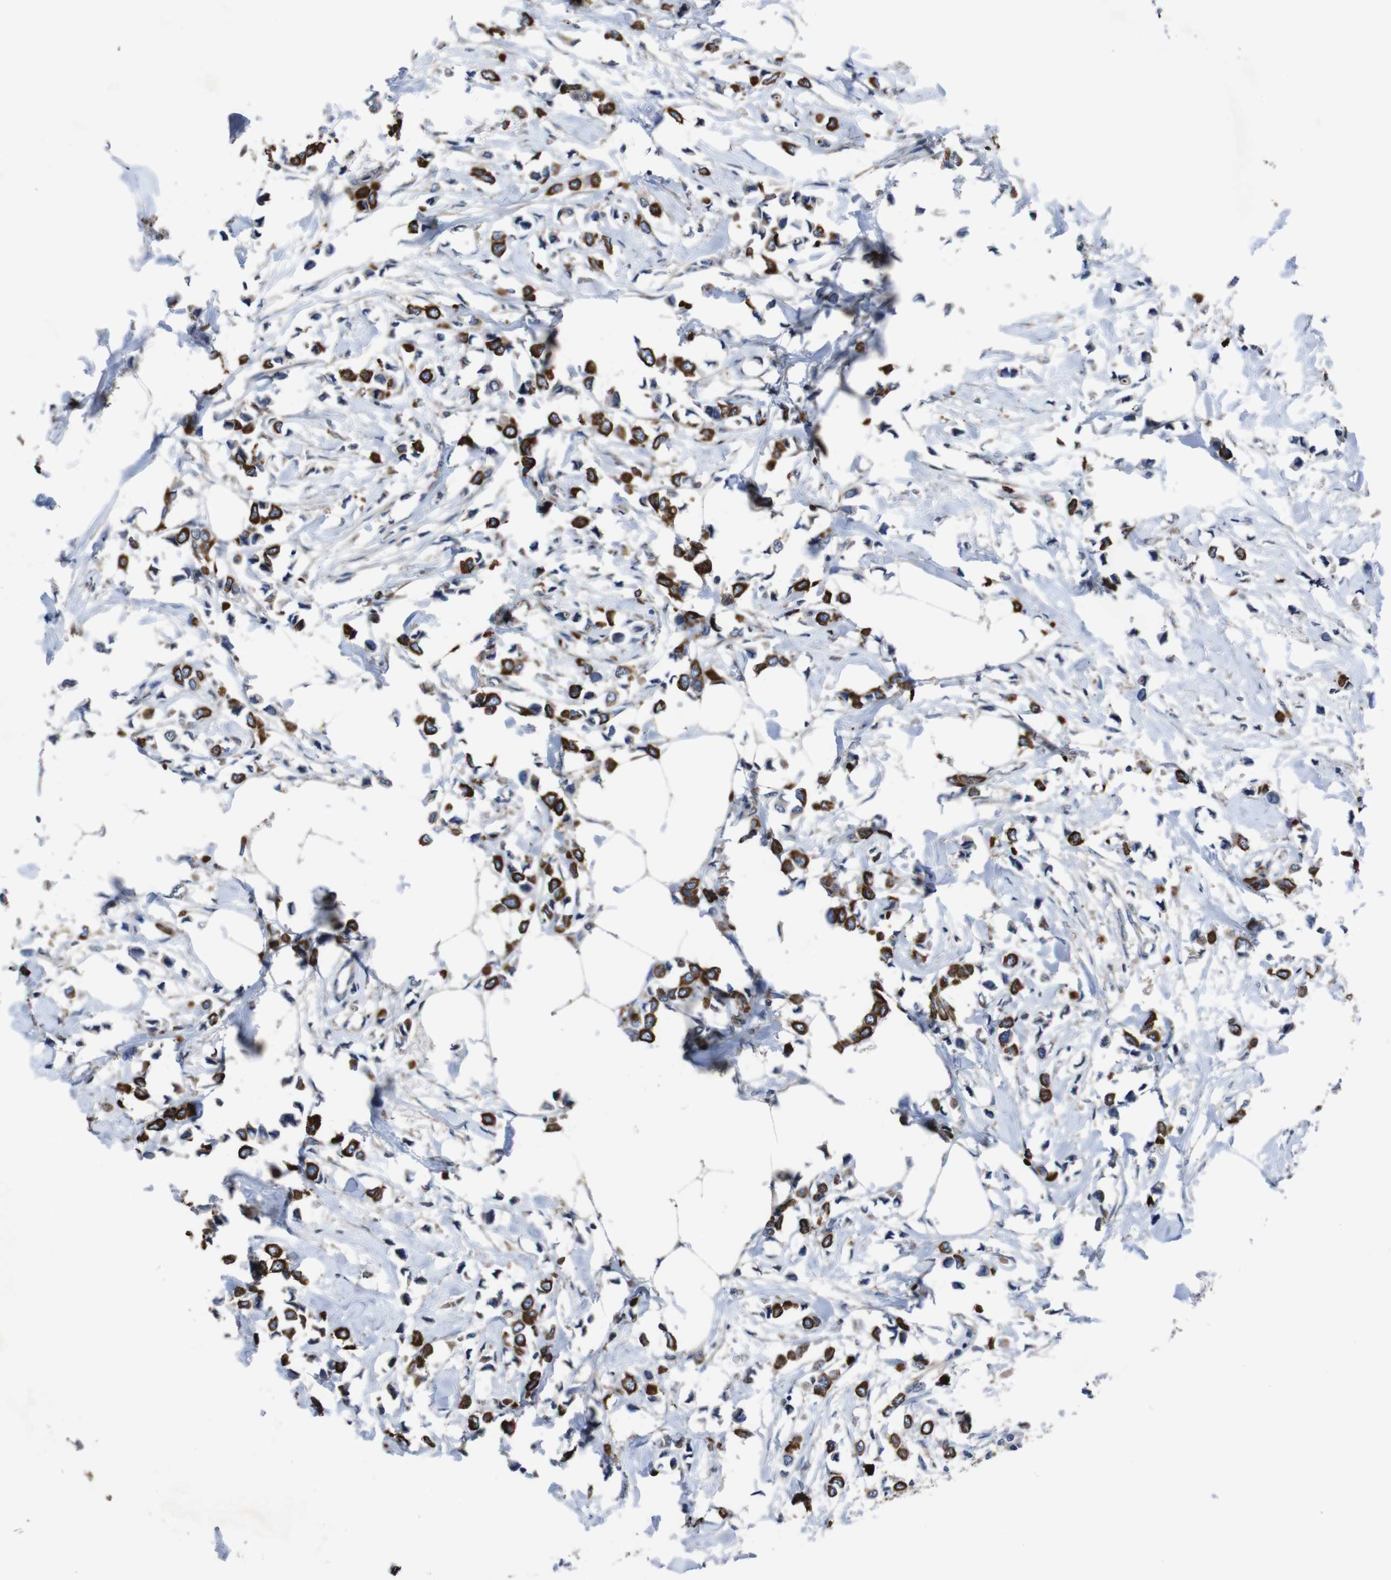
{"staining": {"intensity": "strong", "quantity": ">75%", "location": "cytoplasmic/membranous"}, "tissue": "breast cancer", "cell_type": "Tumor cells", "image_type": "cancer", "snomed": [{"axis": "morphology", "description": "Lobular carcinoma"}, {"axis": "topography", "description": "Breast"}], "caption": "DAB (3,3'-diaminobenzidine) immunohistochemical staining of human breast lobular carcinoma demonstrates strong cytoplasmic/membranous protein positivity in approximately >75% of tumor cells.", "gene": "GLIPR1", "patient": {"sex": "female", "age": 51}}